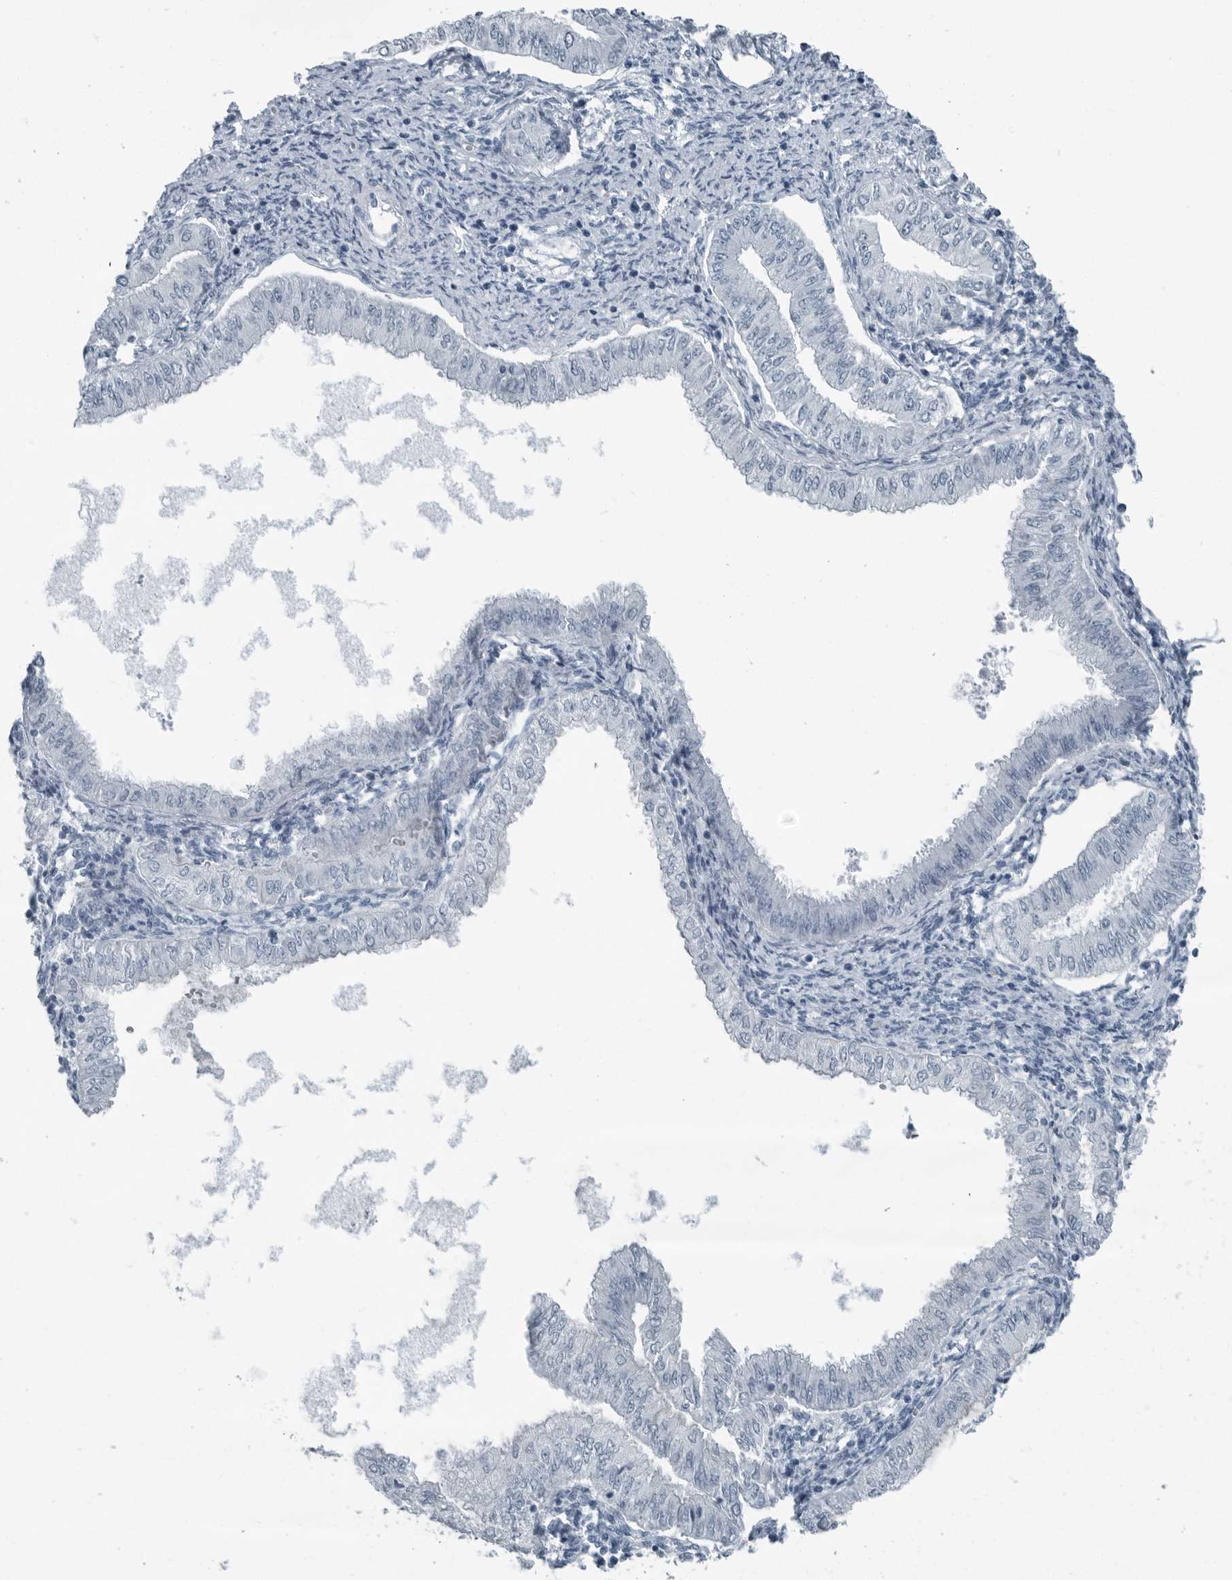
{"staining": {"intensity": "negative", "quantity": "none", "location": "none"}, "tissue": "endometrial cancer", "cell_type": "Tumor cells", "image_type": "cancer", "snomed": [{"axis": "morphology", "description": "Normal tissue, NOS"}, {"axis": "morphology", "description": "Adenocarcinoma, NOS"}, {"axis": "topography", "description": "Endometrium"}], "caption": "Immunohistochemistry (IHC) of human endometrial adenocarcinoma shows no expression in tumor cells.", "gene": "FABP6", "patient": {"sex": "female", "age": 53}}